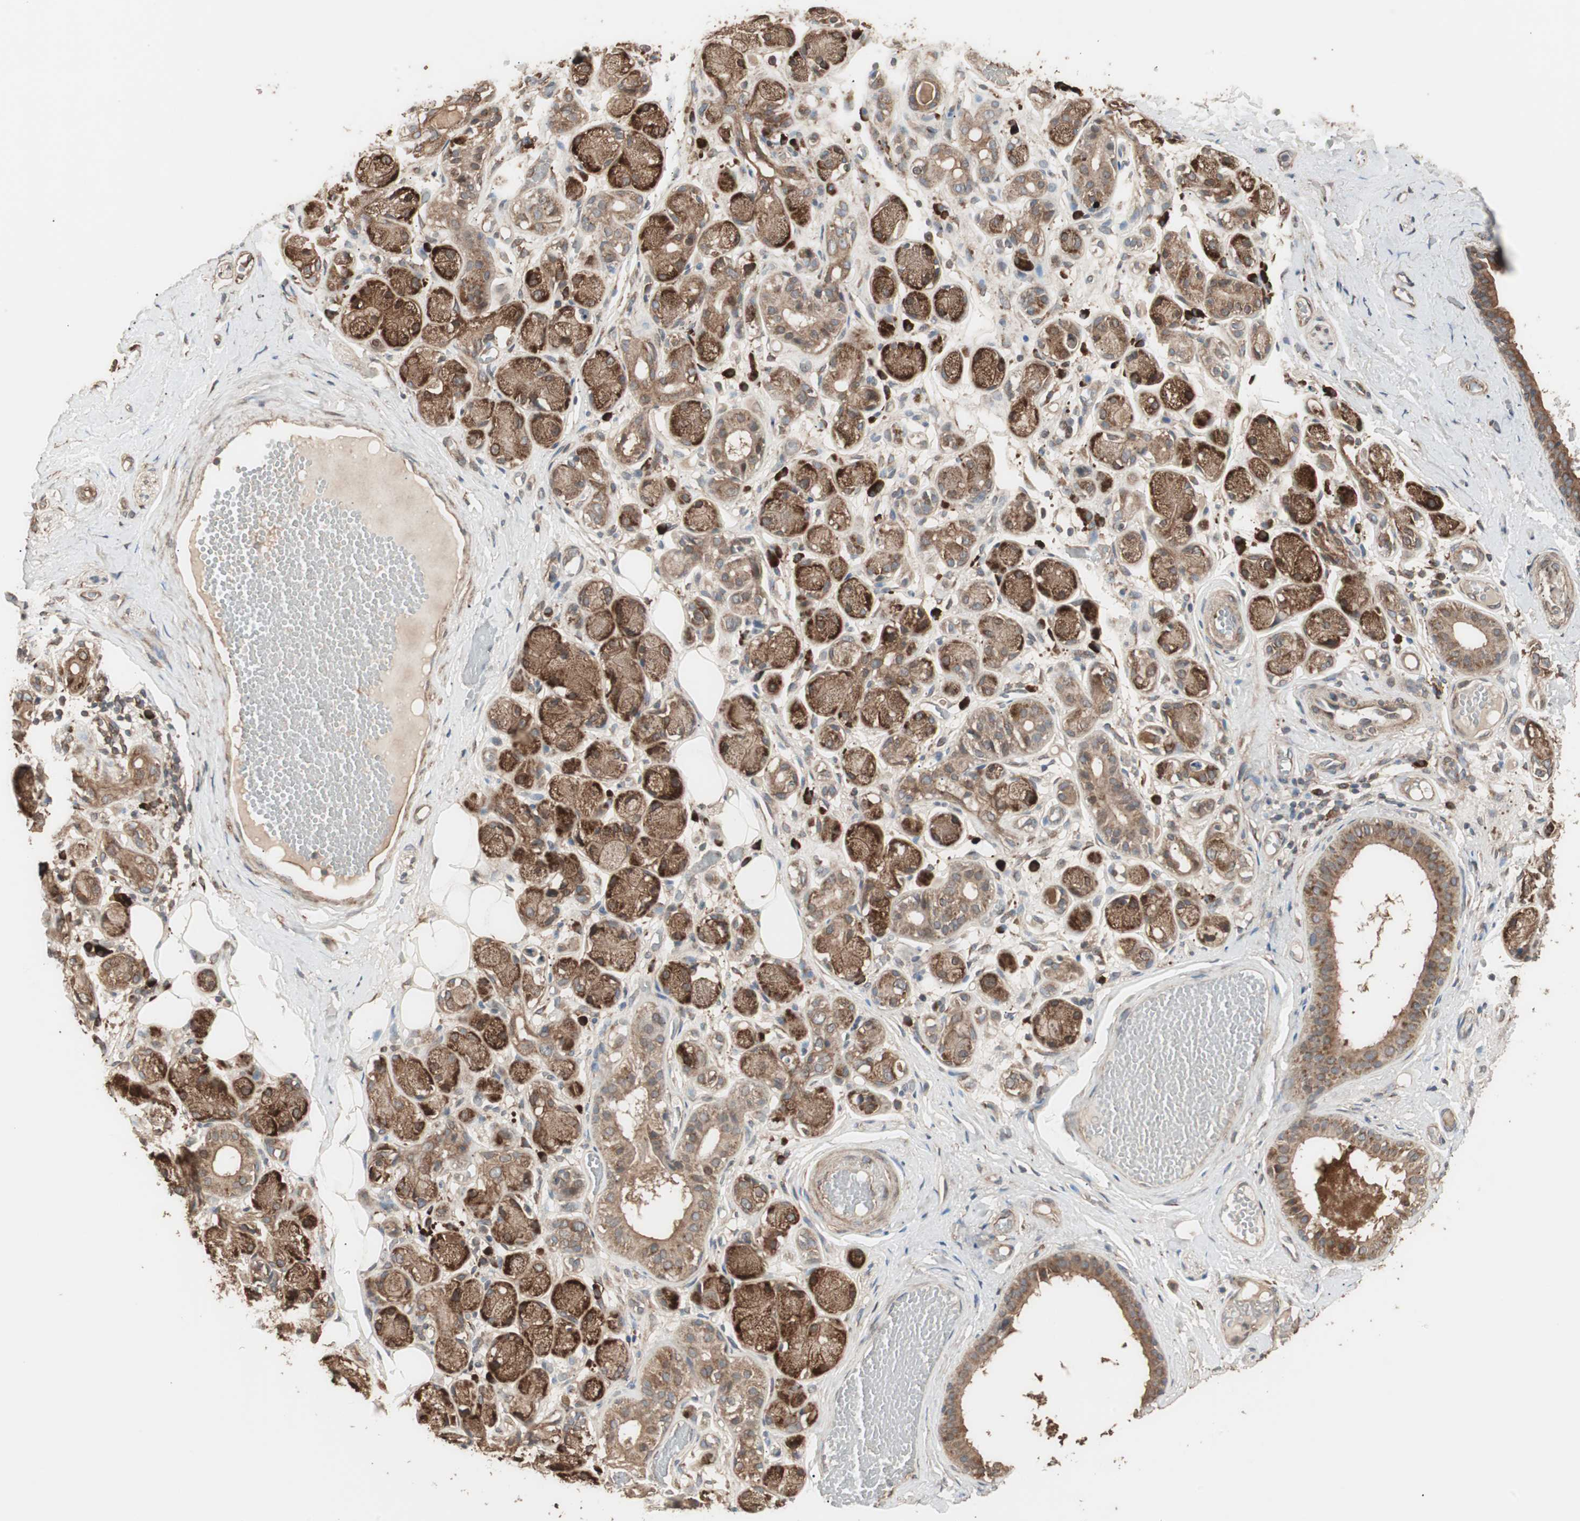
{"staining": {"intensity": "moderate", "quantity": ">75%", "location": "cytoplasmic/membranous"}, "tissue": "adipose tissue", "cell_type": "Adipocytes", "image_type": "normal", "snomed": [{"axis": "morphology", "description": "Normal tissue, NOS"}, {"axis": "morphology", "description": "Inflammation, NOS"}, {"axis": "topography", "description": "Vascular tissue"}, {"axis": "topography", "description": "Salivary gland"}], "caption": "This micrograph demonstrates IHC staining of unremarkable adipose tissue, with medium moderate cytoplasmic/membranous staining in about >75% of adipocytes.", "gene": "LZTS1", "patient": {"sex": "female", "age": 75}}